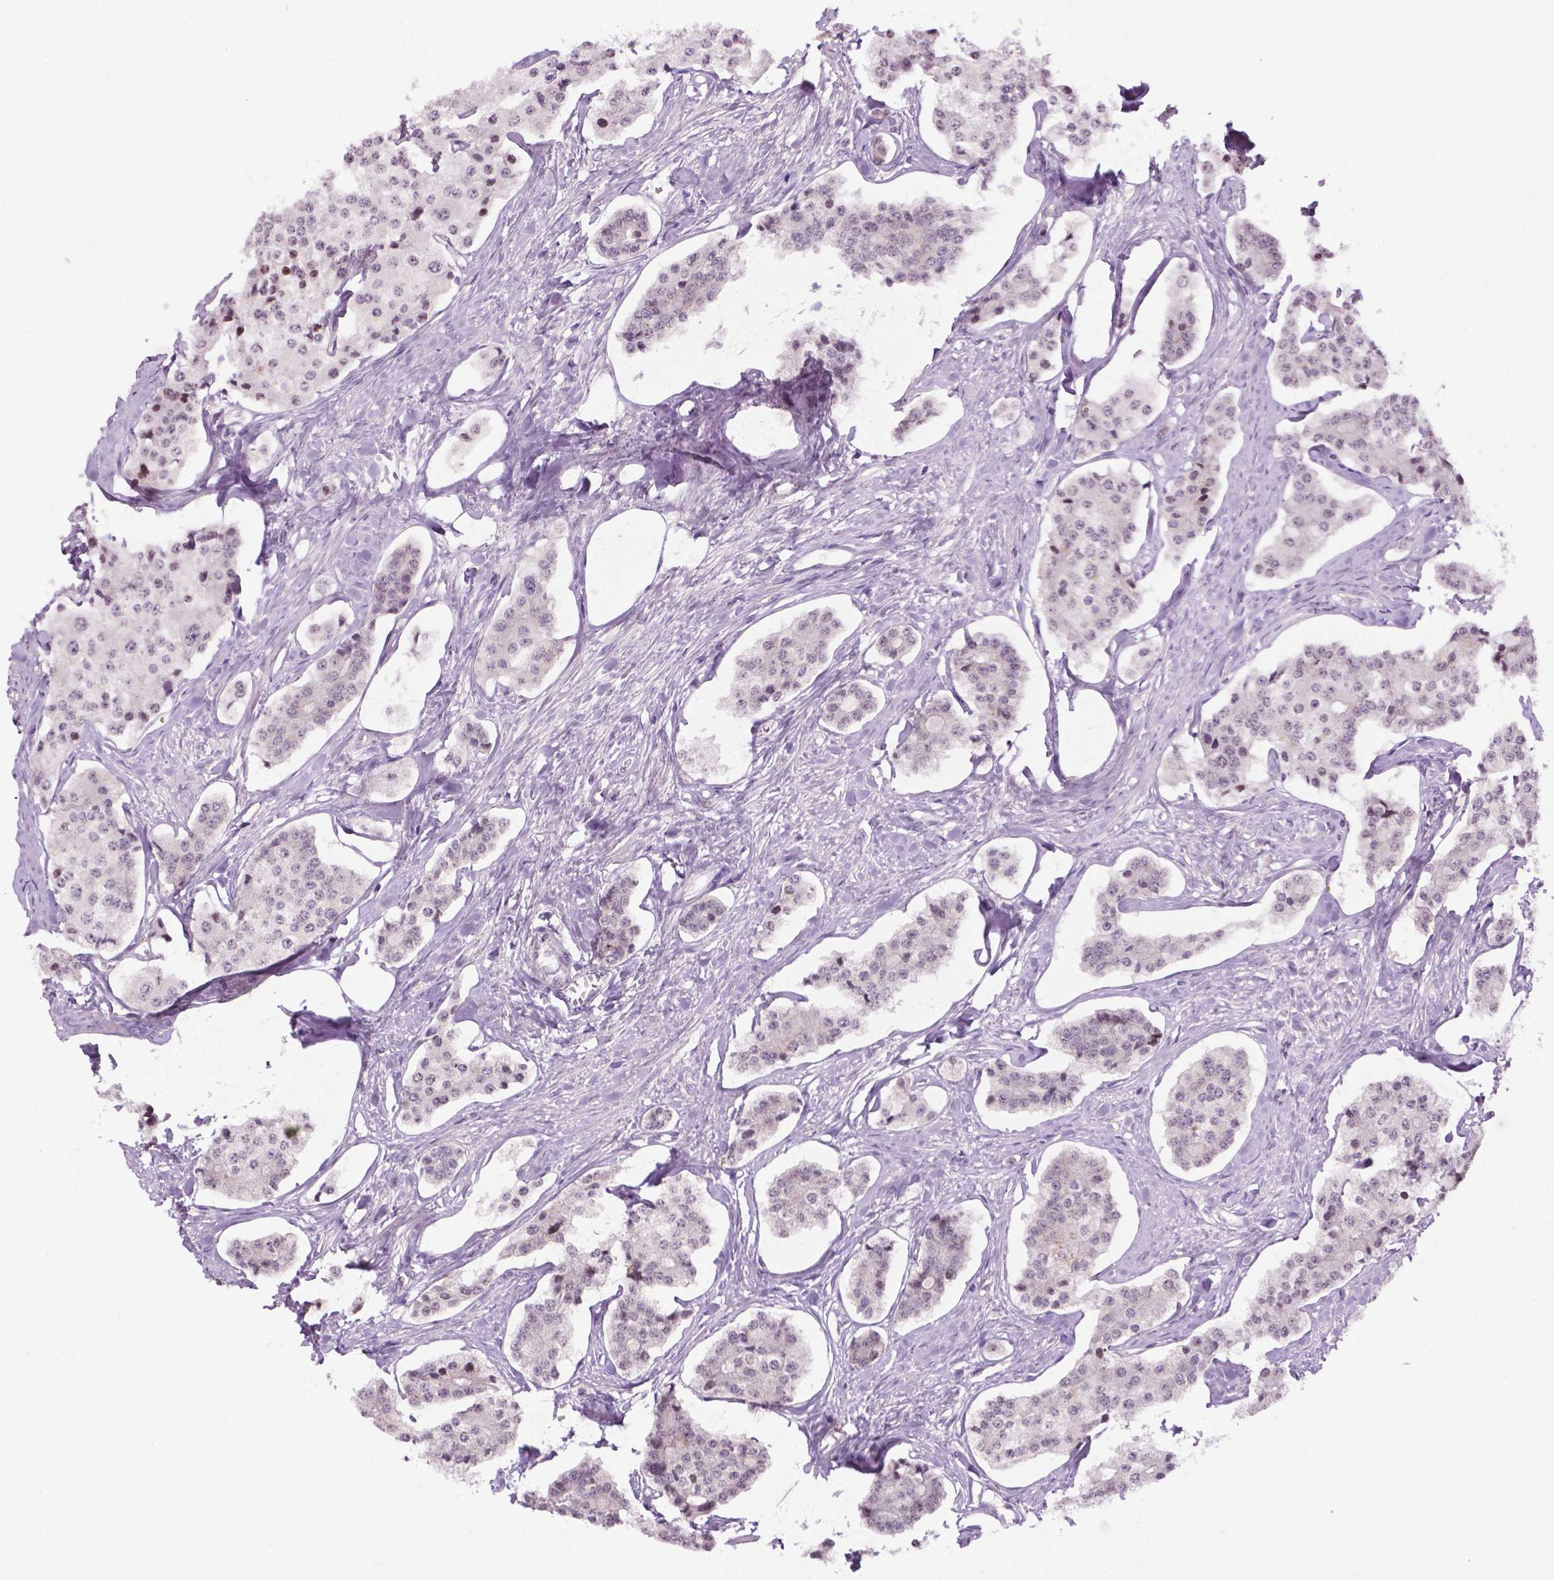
{"staining": {"intensity": "negative", "quantity": "none", "location": "none"}, "tissue": "carcinoid", "cell_type": "Tumor cells", "image_type": "cancer", "snomed": [{"axis": "morphology", "description": "Carcinoid, malignant, NOS"}, {"axis": "topography", "description": "Small intestine"}], "caption": "DAB (3,3'-diaminobenzidine) immunohistochemical staining of carcinoid (malignant) demonstrates no significant positivity in tumor cells.", "gene": "DENND4A", "patient": {"sex": "female", "age": 65}}